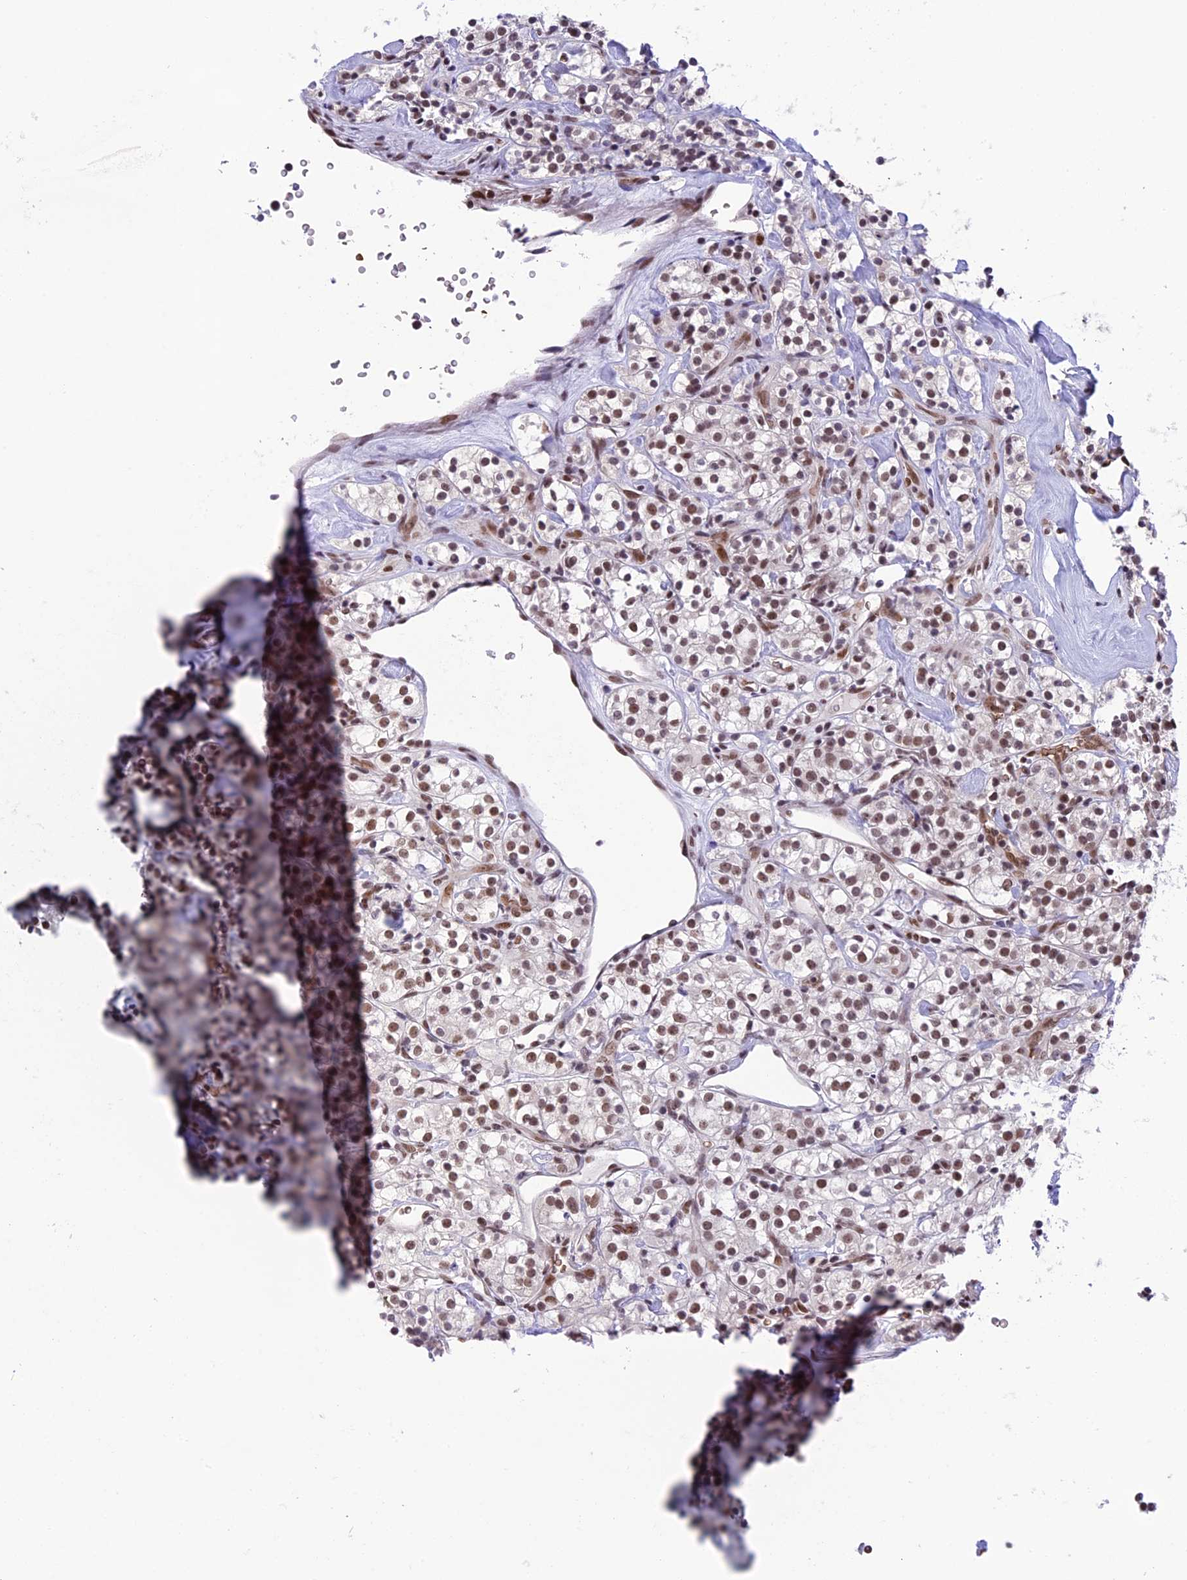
{"staining": {"intensity": "moderate", "quantity": ">75%", "location": "nuclear"}, "tissue": "renal cancer", "cell_type": "Tumor cells", "image_type": "cancer", "snomed": [{"axis": "morphology", "description": "Adenocarcinoma, NOS"}, {"axis": "topography", "description": "Kidney"}], "caption": "Tumor cells show medium levels of moderate nuclear expression in about >75% of cells in human renal cancer (adenocarcinoma).", "gene": "MPHOSPH8", "patient": {"sex": "male", "age": 77}}